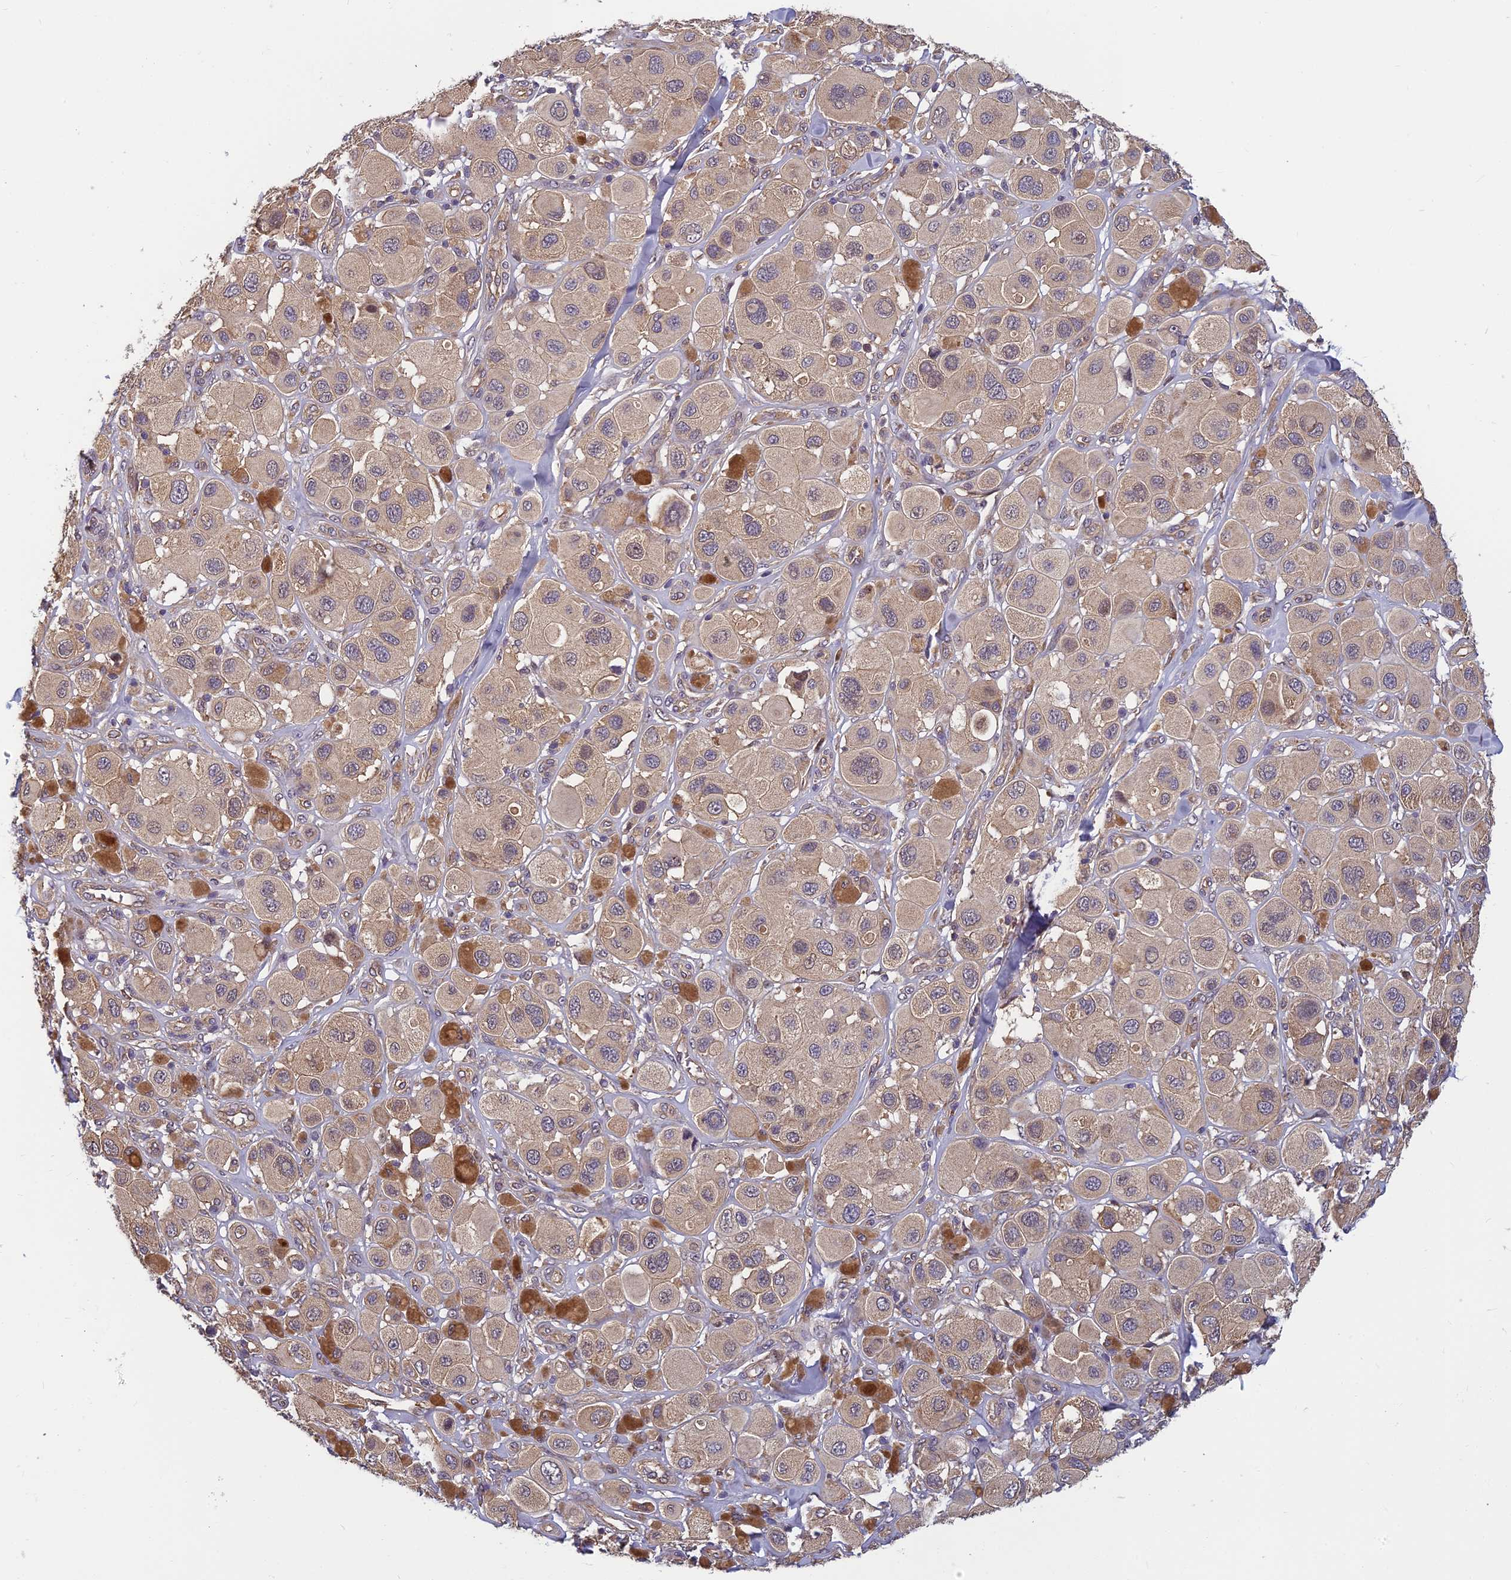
{"staining": {"intensity": "weak", "quantity": "<25%", "location": "cytoplasmic/membranous"}, "tissue": "melanoma", "cell_type": "Tumor cells", "image_type": "cancer", "snomed": [{"axis": "morphology", "description": "Malignant melanoma, Metastatic site"}, {"axis": "topography", "description": "Skin"}], "caption": "Immunohistochemistry (IHC) image of neoplastic tissue: human malignant melanoma (metastatic site) stained with DAB (3,3'-diaminobenzidine) displays no significant protein staining in tumor cells.", "gene": "PIKFYVE", "patient": {"sex": "male", "age": 41}}